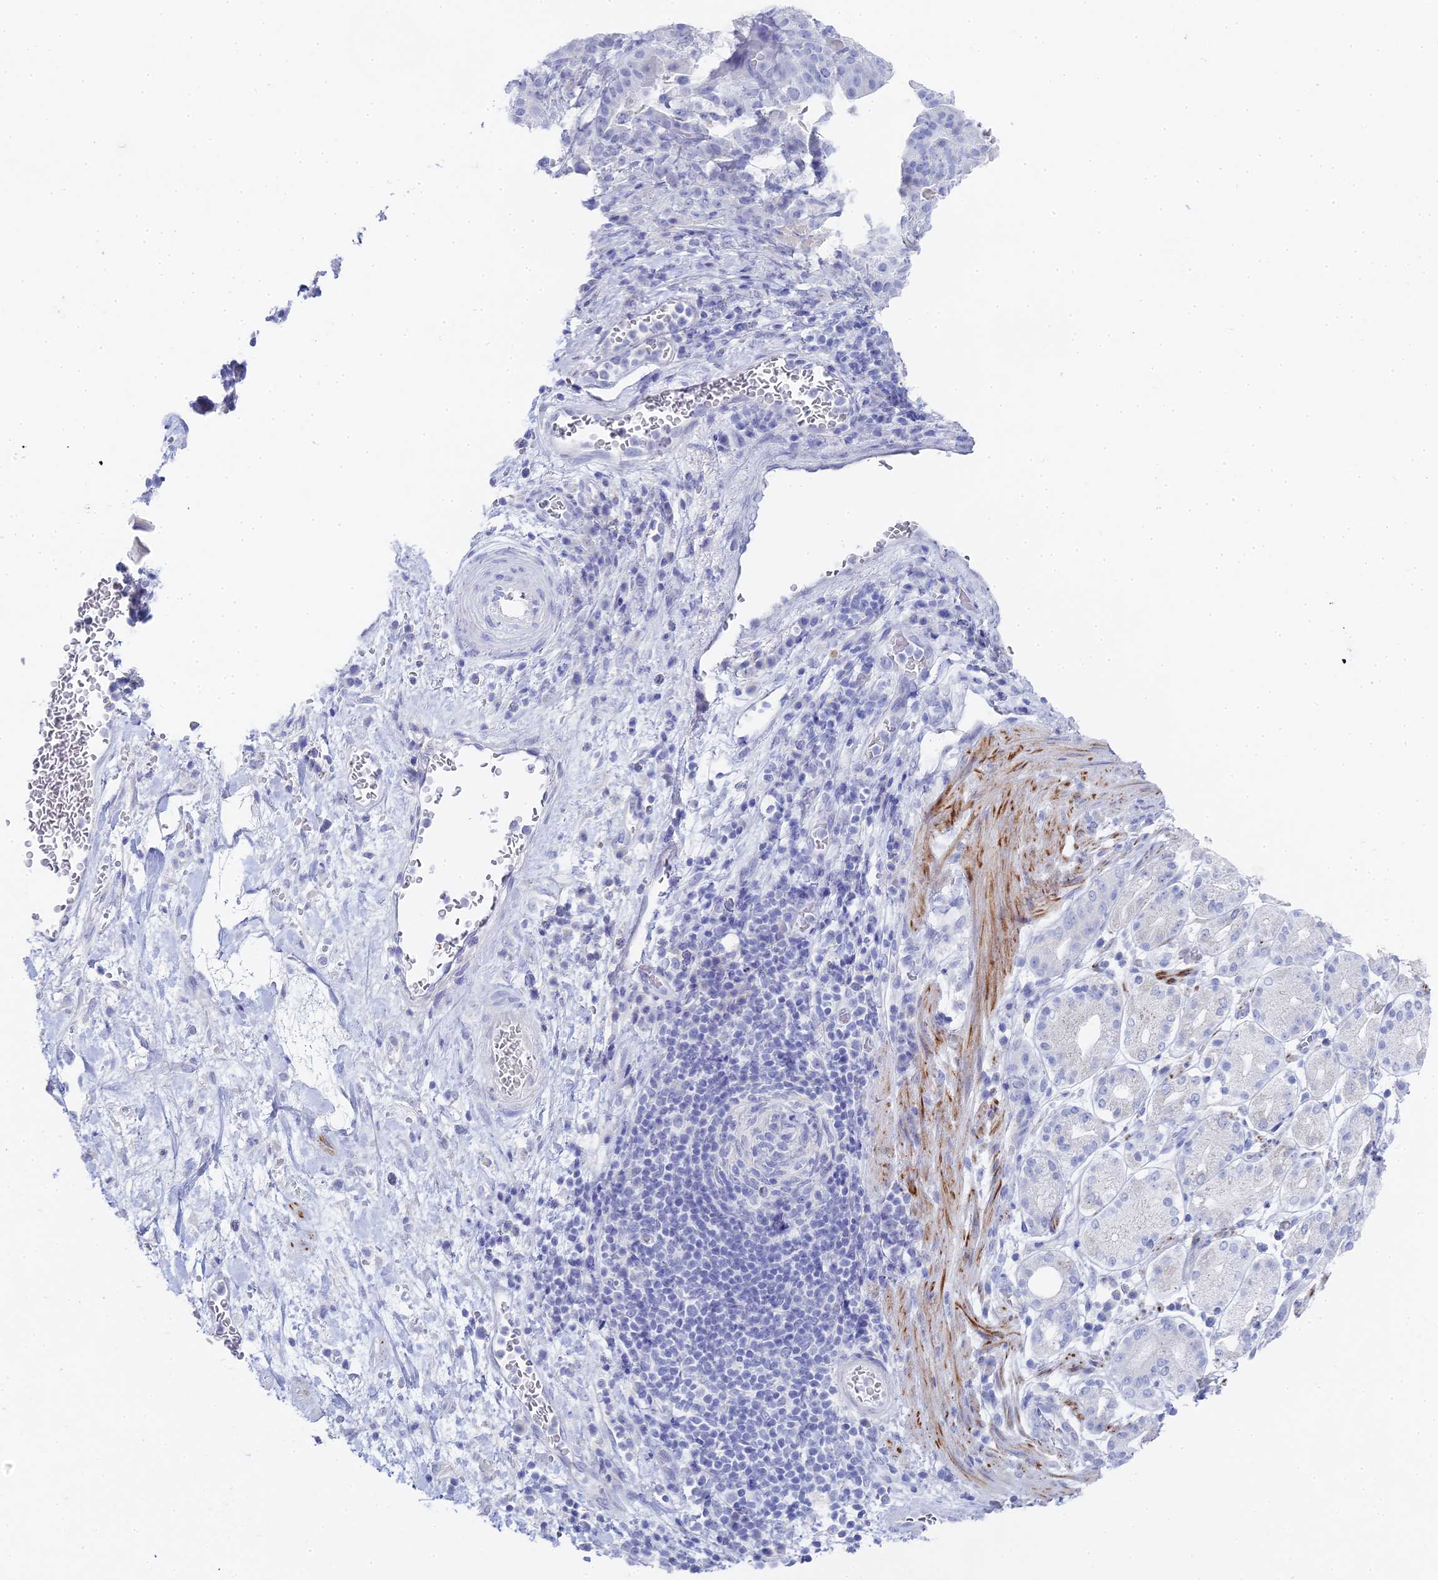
{"staining": {"intensity": "negative", "quantity": "none", "location": "none"}, "tissue": "stomach cancer", "cell_type": "Tumor cells", "image_type": "cancer", "snomed": [{"axis": "morphology", "description": "Adenocarcinoma, NOS"}, {"axis": "topography", "description": "Stomach"}], "caption": "IHC photomicrograph of stomach adenocarcinoma stained for a protein (brown), which displays no staining in tumor cells.", "gene": "ALPP", "patient": {"sex": "male", "age": 48}}